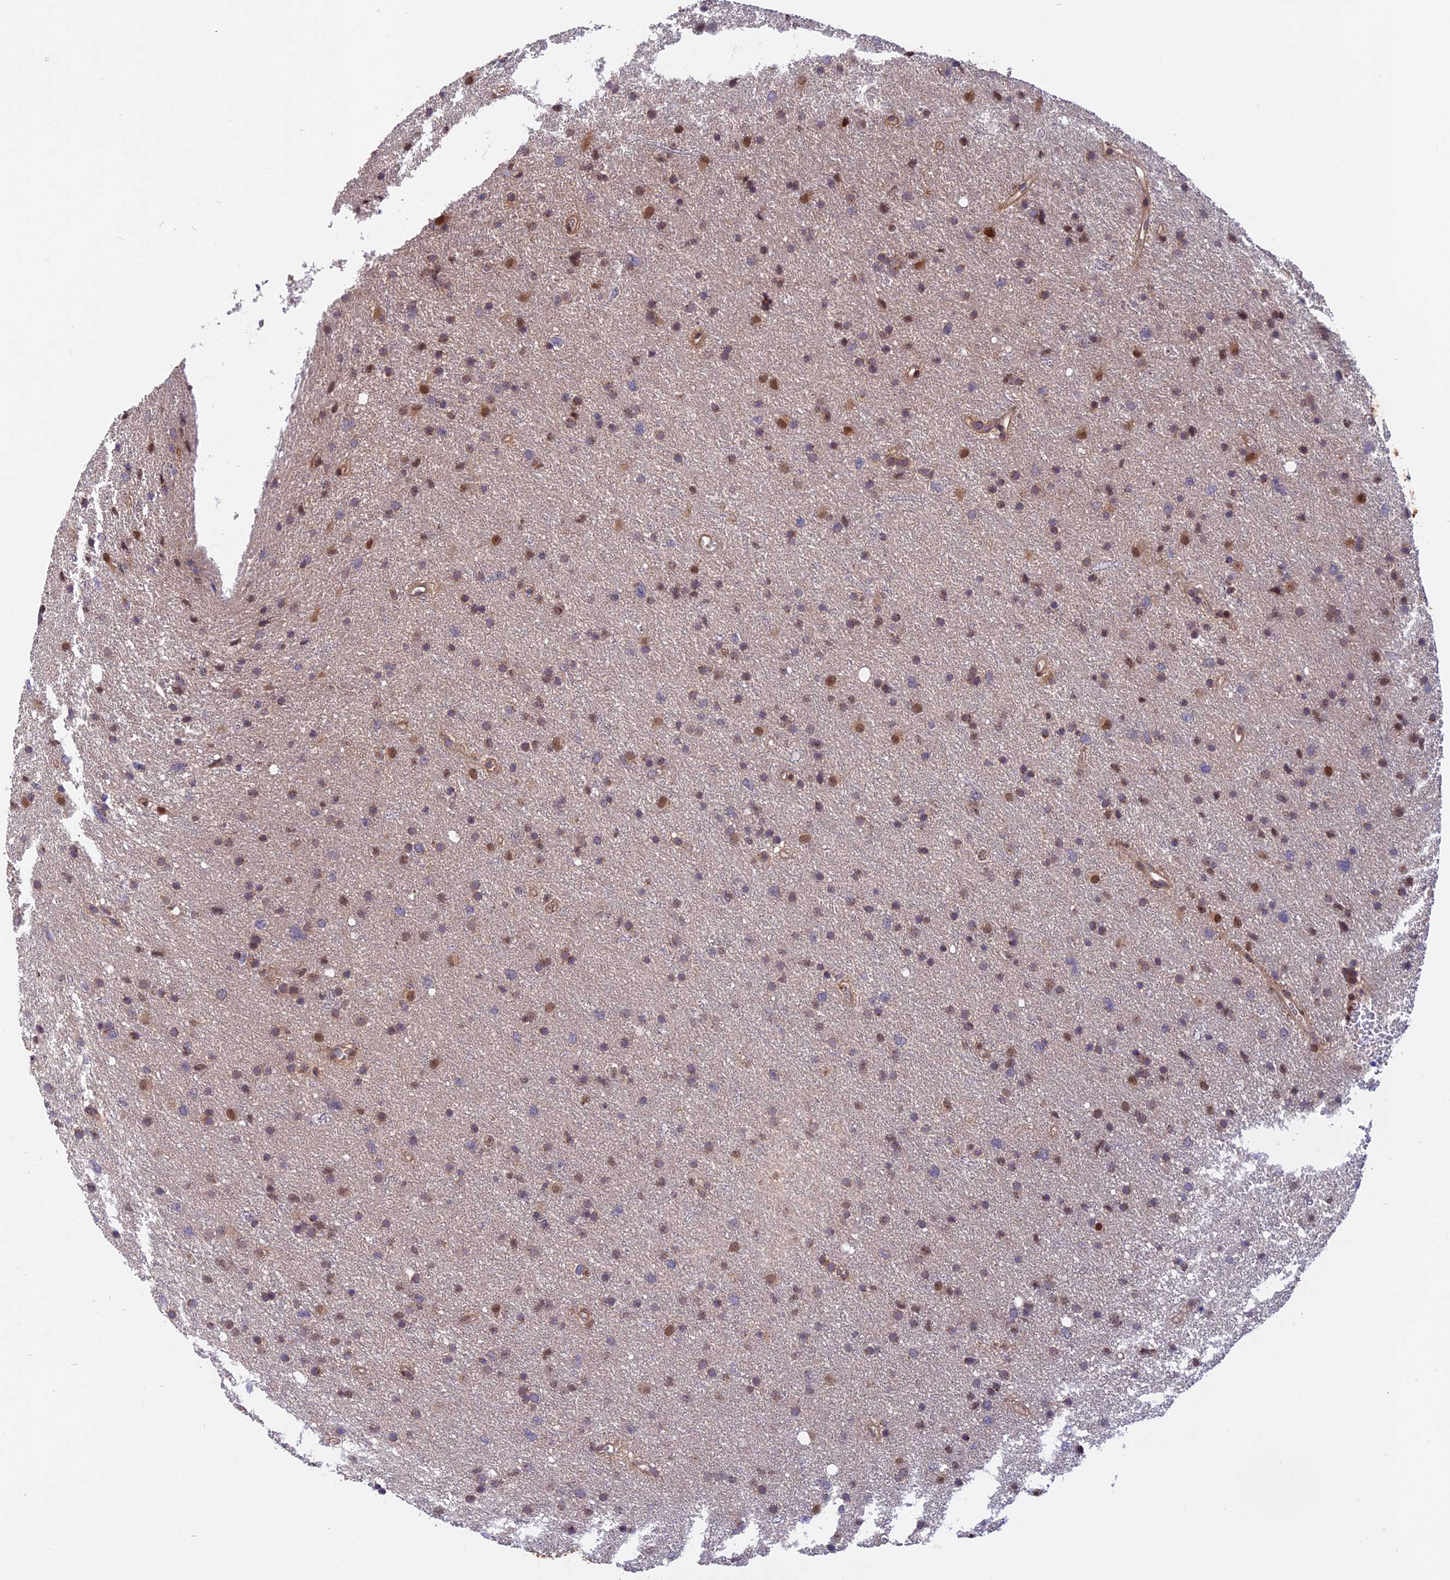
{"staining": {"intensity": "moderate", "quantity": "25%-75%", "location": "nuclear"}, "tissue": "glioma", "cell_type": "Tumor cells", "image_type": "cancer", "snomed": [{"axis": "morphology", "description": "Glioma, malignant, Low grade"}, {"axis": "topography", "description": "Cerebral cortex"}], "caption": "Human malignant glioma (low-grade) stained with a brown dye demonstrates moderate nuclear positive staining in about 25%-75% of tumor cells.", "gene": "CCDC113", "patient": {"sex": "female", "age": 39}}